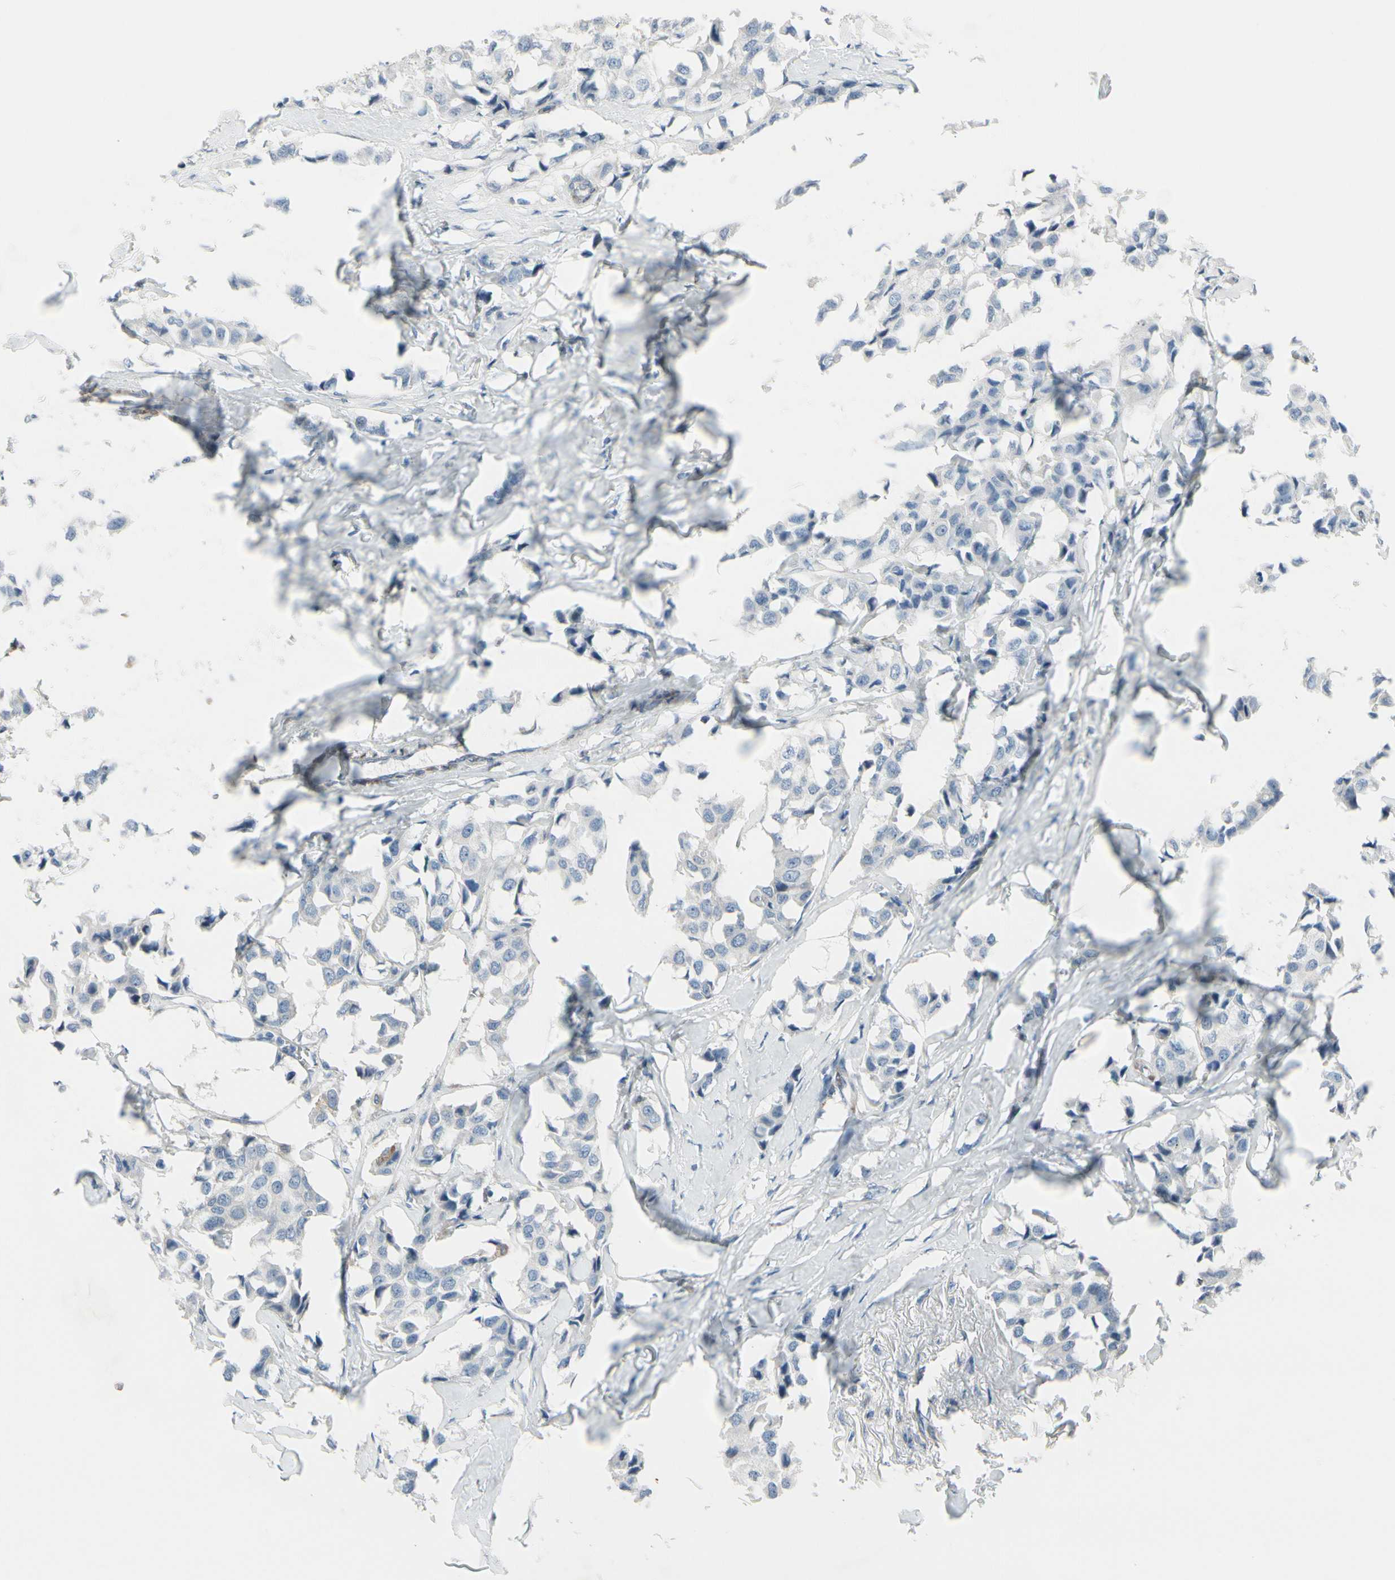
{"staining": {"intensity": "negative", "quantity": "none", "location": "none"}, "tissue": "breast cancer", "cell_type": "Tumor cells", "image_type": "cancer", "snomed": [{"axis": "morphology", "description": "Duct carcinoma"}, {"axis": "topography", "description": "Breast"}], "caption": "IHC of breast cancer (invasive ductal carcinoma) reveals no staining in tumor cells.", "gene": "MAP2", "patient": {"sex": "female", "age": 80}}